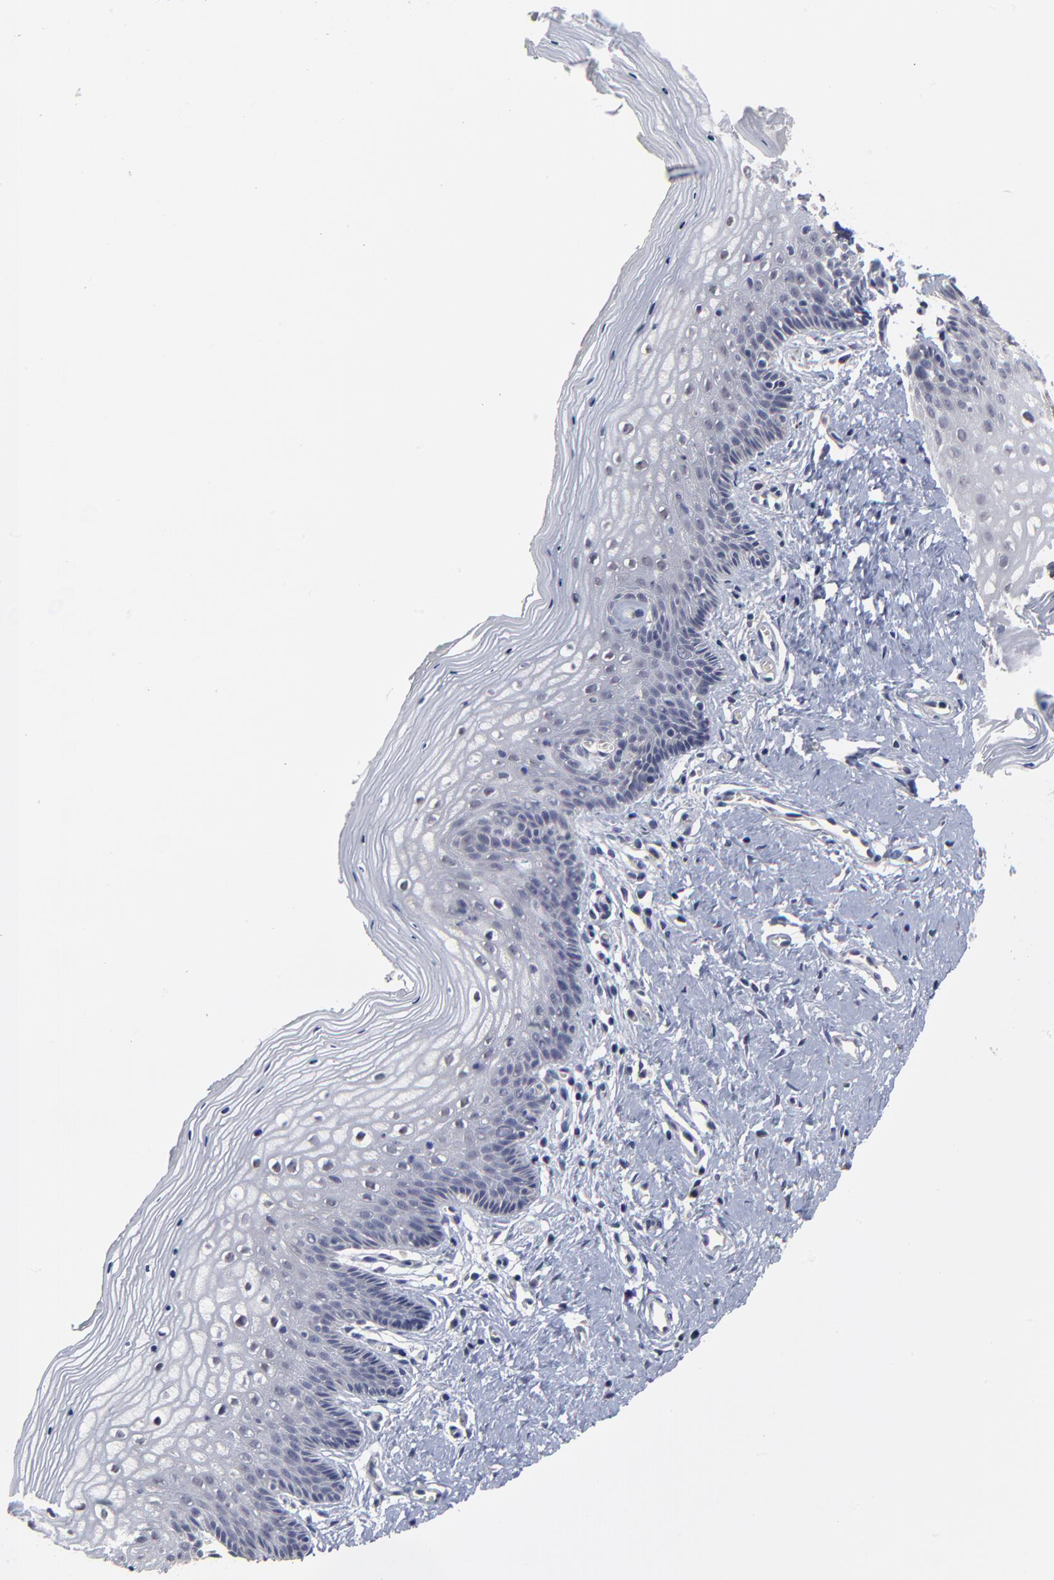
{"staining": {"intensity": "negative", "quantity": "none", "location": "none"}, "tissue": "vagina", "cell_type": "Squamous epithelial cells", "image_type": "normal", "snomed": [{"axis": "morphology", "description": "Normal tissue, NOS"}, {"axis": "topography", "description": "Vagina"}], "caption": "This is an immunohistochemistry (IHC) micrograph of normal human vagina. There is no expression in squamous epithelial cells.", "gene": "MAGEA10", "patient": {"sex": "female", "age": 46}}